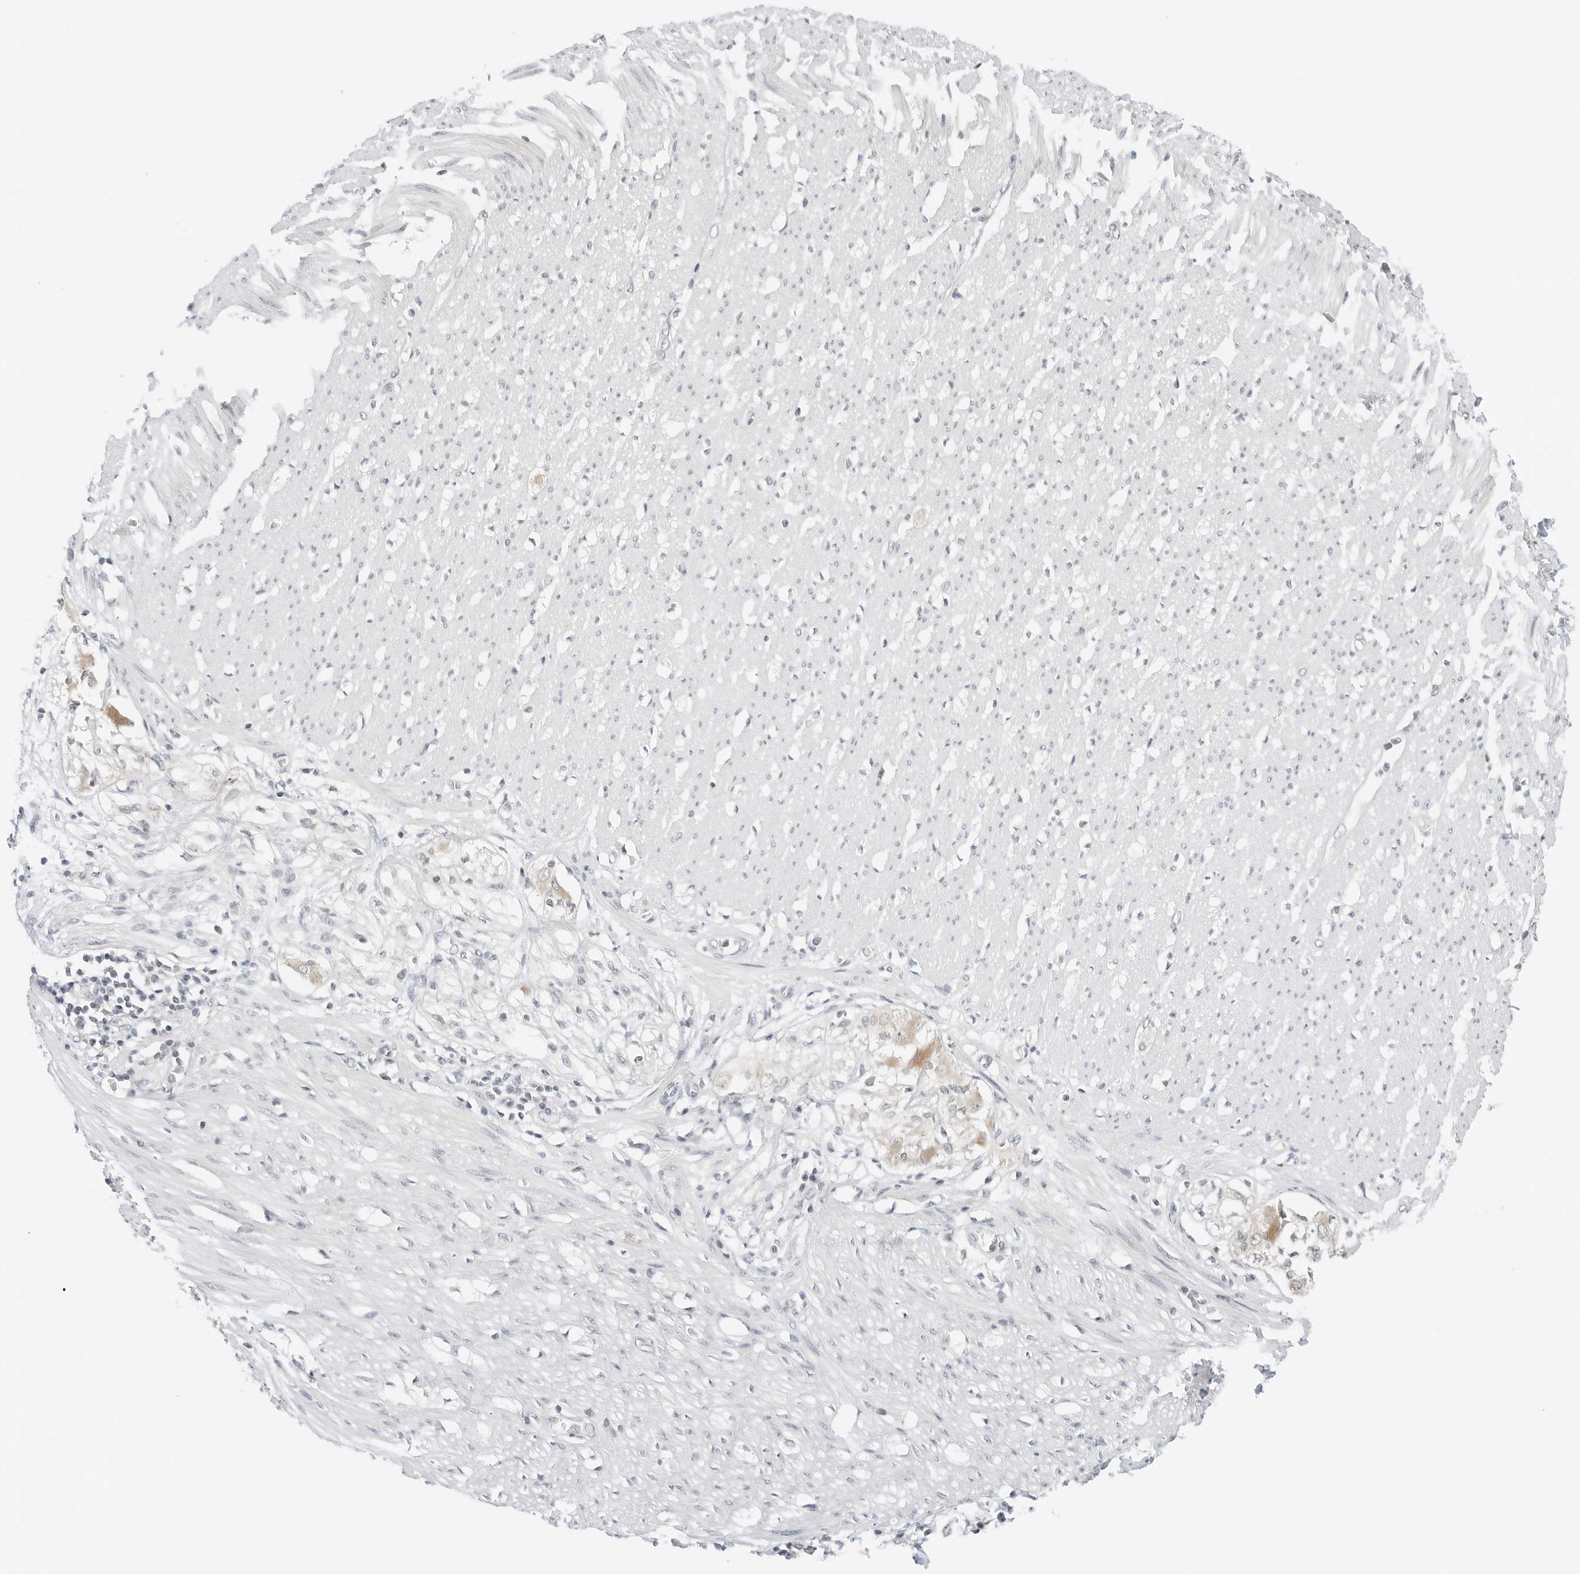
{"staining": {"intensity": "weak", "quantity": "<25%", "location": "cytoplasmic/membranous"}, "tissue": "smooth muscle", "cell_type": "Smooth muscle cells", "image_type": "normal", "snomed": [{"axis": "morphology", "description": "Normal tissue, NOS"}, {"axis": "morphology", "description": "Adenocarcinoma, NOS"}, {"axis": "topography", "description": "Colon"}, {"axis": "topography", "description": "Peripheral nerve tissue"}], "caption": "Immunohistochemical staining of unremarkable smooth muscle shows no significant staining in smooth muscle cells. Brightfield microscopy of immunohistochemistry stained with DAB (brown) and hematoxylin (blue), captured at high magnification.", "gene": "IQCC", "patient": {"sex": "male", "age": 14}}